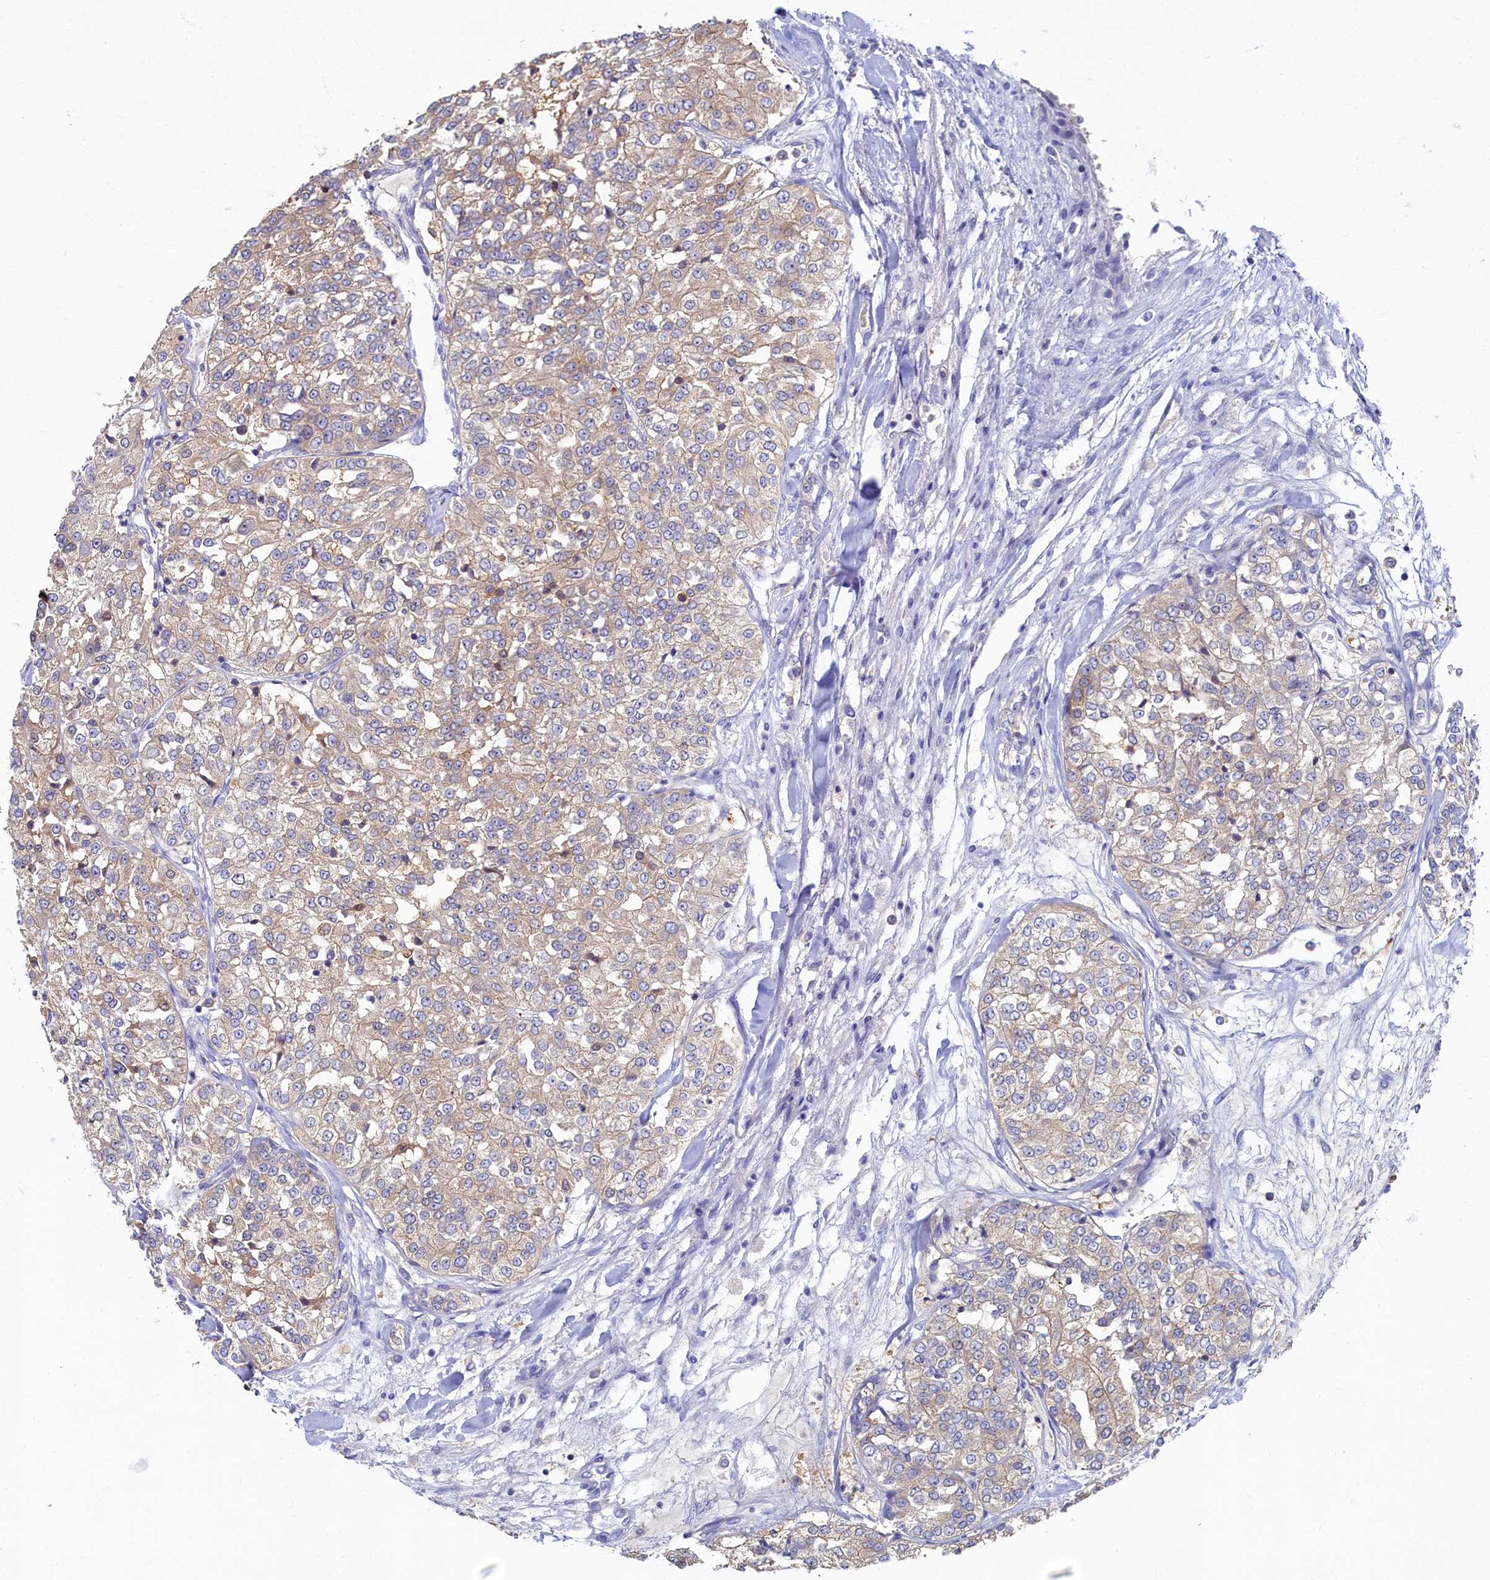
{"staining": {"intensity": "weak", "quantity": ">75%", "location": "cytoplasmic/membranous"}, "tissue": "renal cancer", "cell_type": "Tumor cells", "image_type": "cancer", "snomed": [{"axis": "morphology", "description": "Adenocarcinoma, NOS"}, {"axis": "topography", "description": "Kidney"}], "caption": "Tumor cells demonstrate low levels of weak cytoplasmic/membranous expression in approximately >75% of cells in renal adenocarcinoma.", "gene": "TIMM8B", "patient": {"sex": "female", "age": 63}}